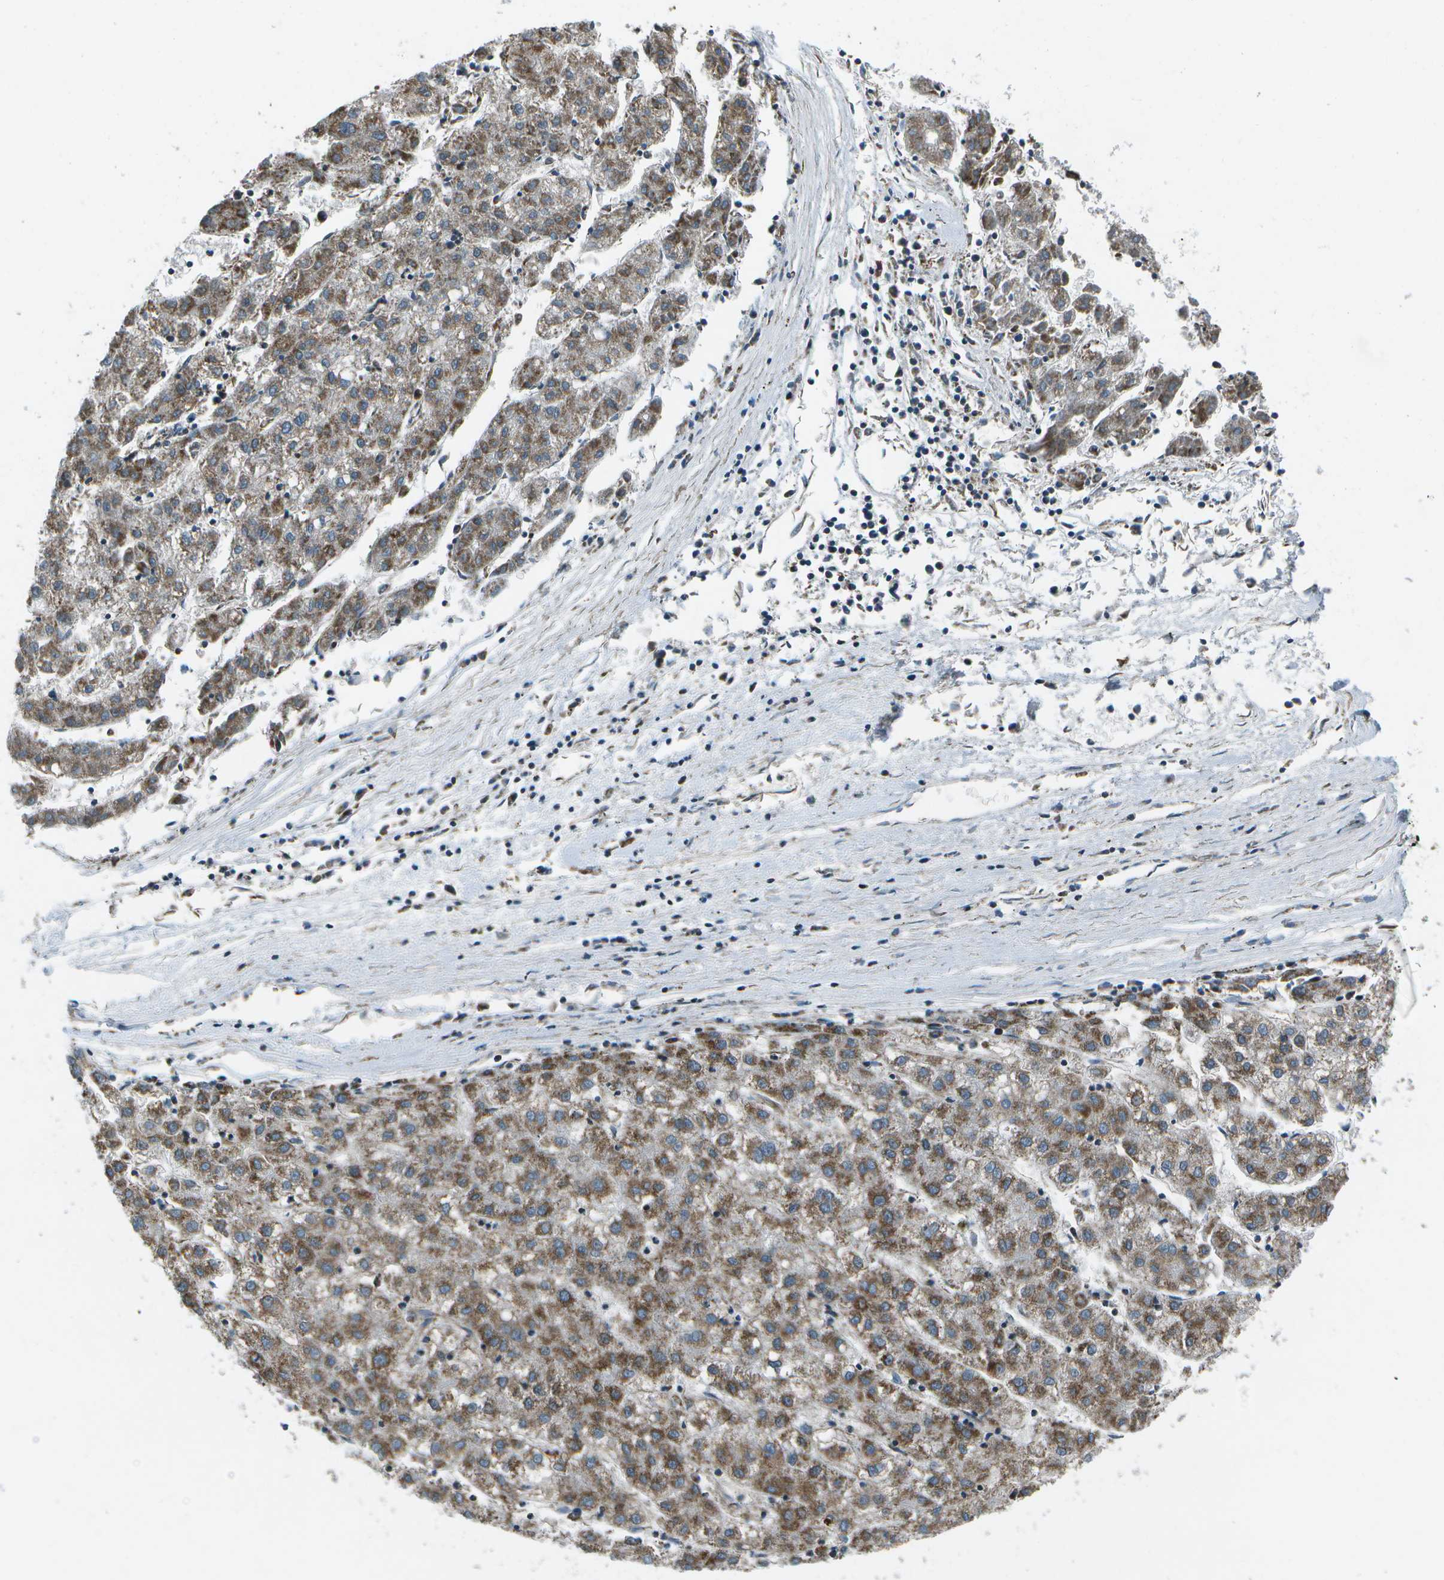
{"staining": {"intensity": "moderate", "quantity": ">75%", "location": "cytoplasmic/membranous"}, "tissue": "liver cancer", "cell_type": "Tumor cells", "image_type": "cancer", "snomed": [{"axis": "morphology", "description": "Carcinoma, Hepatocellular, NOS"}, {"axis": "topography", "description": "Liver"}], "caption": "Liver hepatocellular carcinoma stained for a protein (brown) exhibits moderate cytoplasmic/membranous positive expression in approximately >75% of tumor cells.", "gene": "EIF2AK1", "patient": {"sex": "male", "age": 72}}